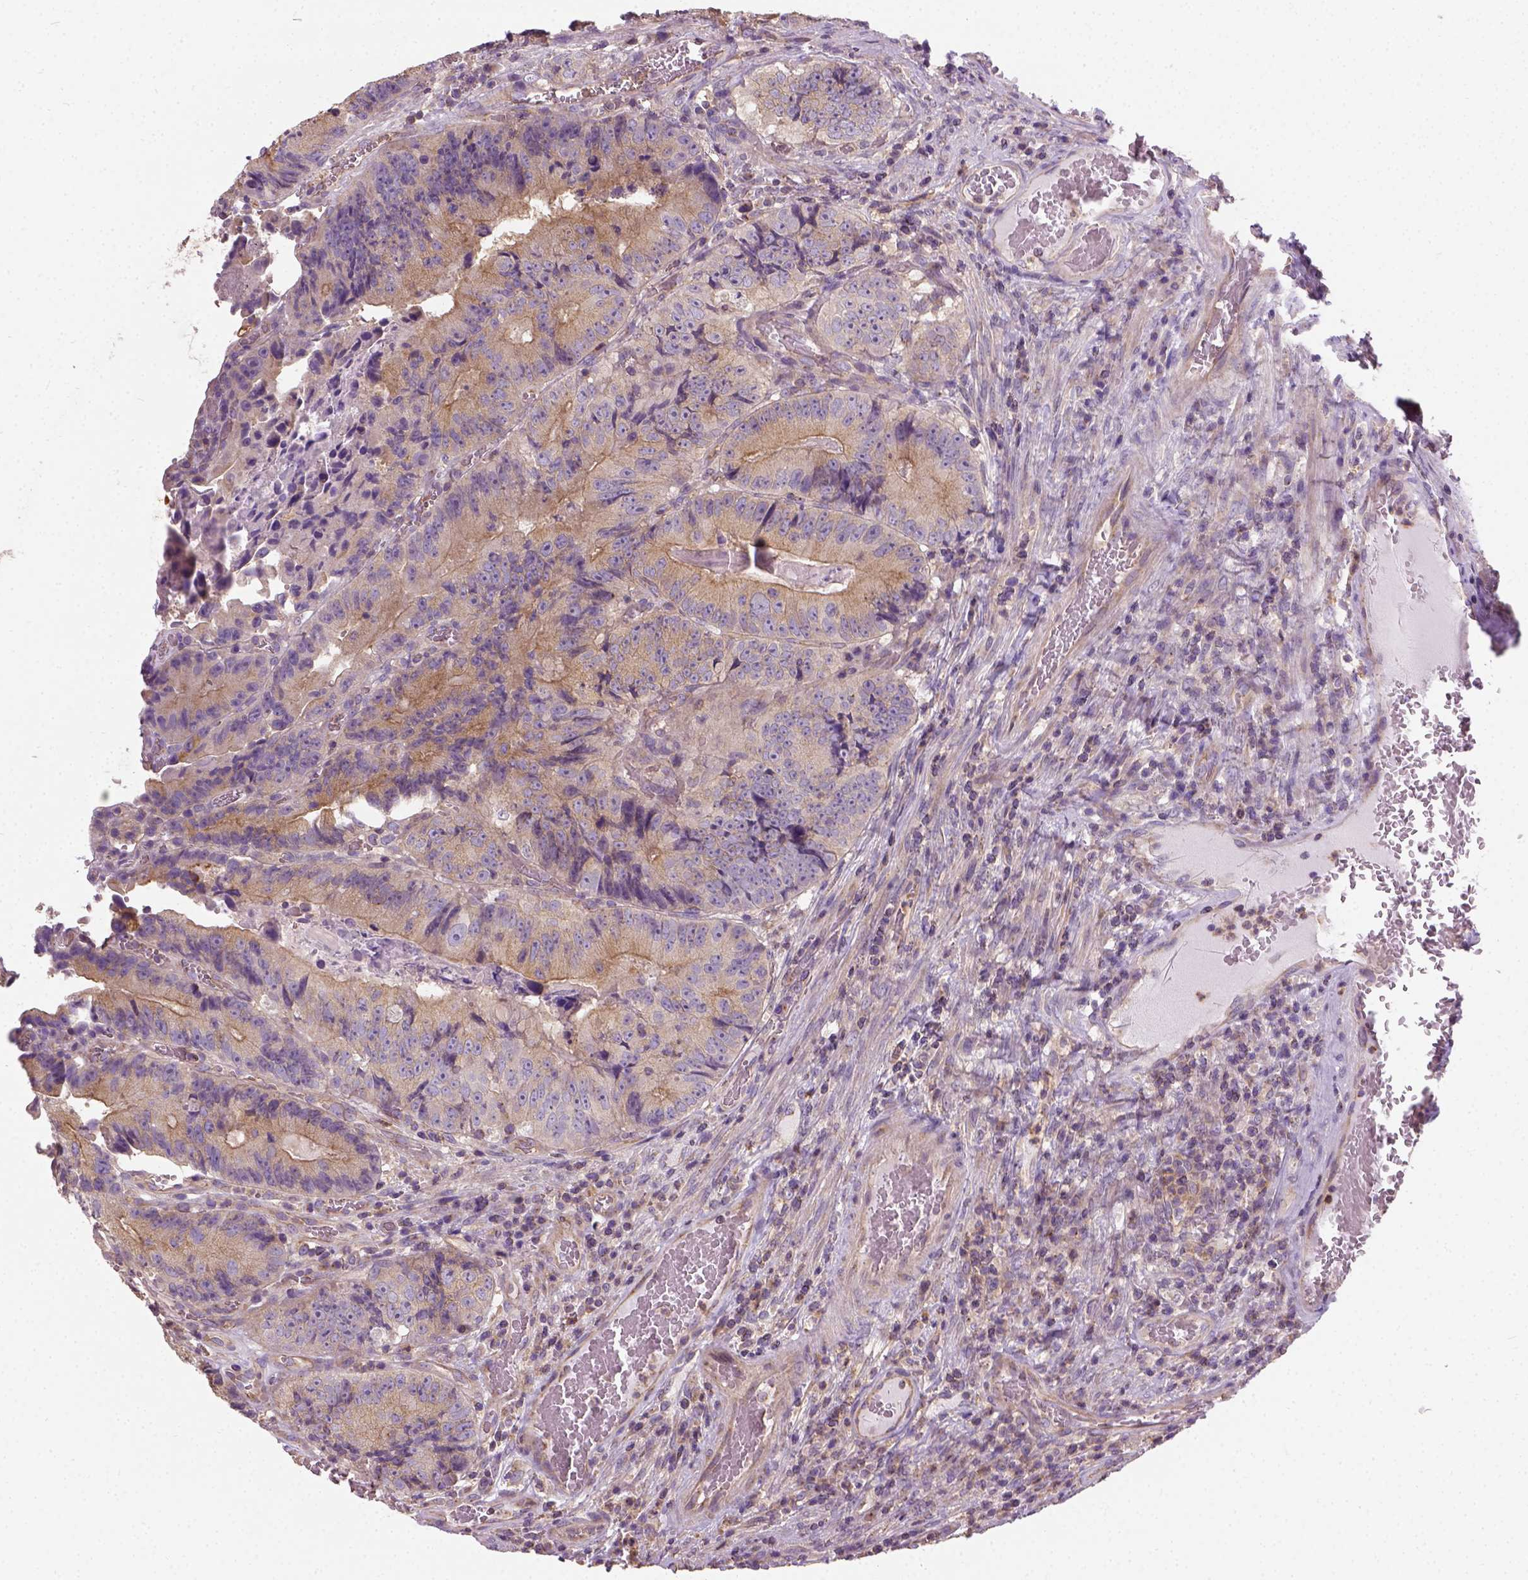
{"staining": {"intensity": "moderate", "quantity": "25%-75%", "location": "cytoplasmic/membranous"}, "tissue": "colorectal cancer", "cell_type": "Tumor cells", "image_type": "cancer", "snomed": [{"axis": "morphology", "description": "Adenocarcinoma, NOS"}, {"axis": "topography", "description": "Colon"}], "caption": "Adenocarcinoma (colorectal) tissue exhibits moderate cytoplasmic/membranous expression in approximately 25%-75% of tumor cells, visualized by immunohistochemistry. Using DAB (brown) and hematoxylin (blue) stains, captured at high magnification using brightfield microscopy.", "gene": "CRACR2A", "patient": {"sex": "female", "age": 86}}